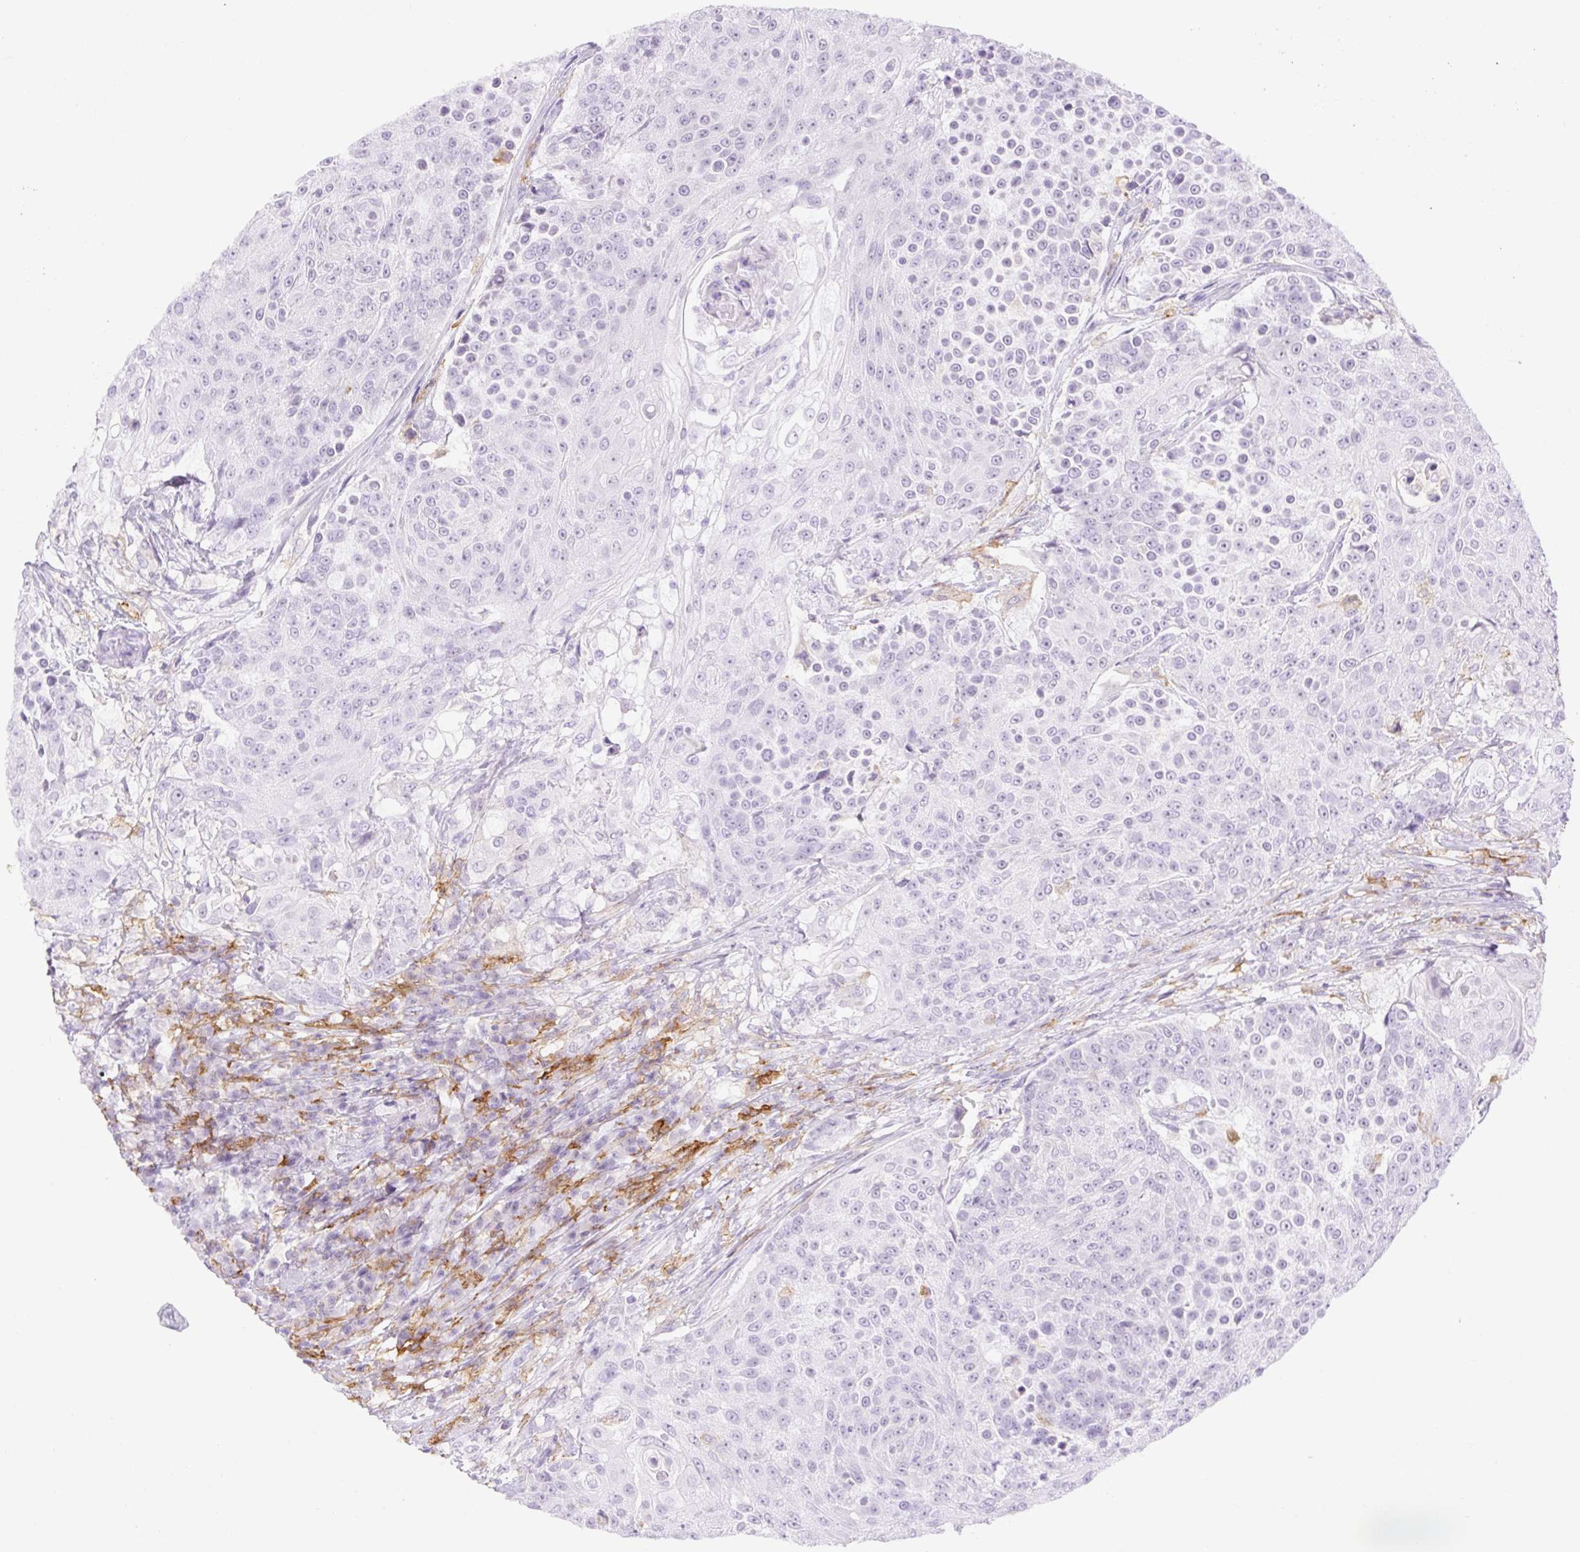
{"staining": {"intensity": "negative", "quantity": "none", "location": "none"}, "tissue": "urothelial cancer", "cell_type": "Tumor cells", "image_type": "cancer", "snomed": [{"axis": "morphology", "description": "Urothelial carcinoma, High grade"}, {"axis": "topography", "description": "Urinary bladder"}], "caption": "Tumor cells show no significant positivity in high-grade urothelial carcinoma. (Immunohistochemistry, brightfield microscopy, high magnification).", "gene": "SIGLEC1", "patient": {"sex": "female", "age": 63}}